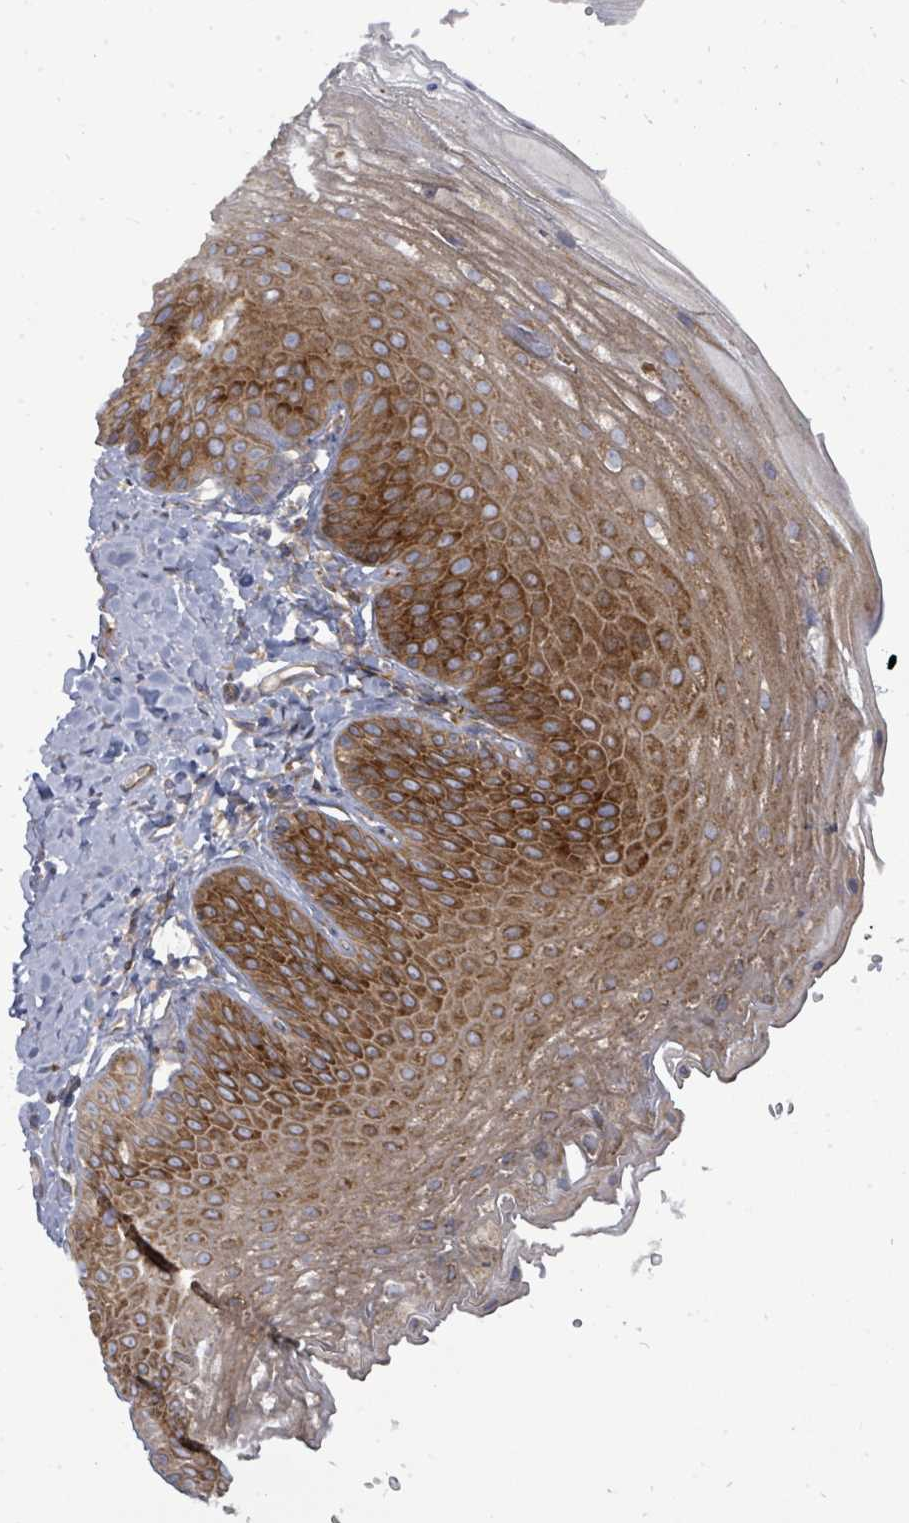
{"staining": {"intensity": "strong", "quantity": ">75%", "location": "cytoplasmic/membranous"}, "tissue": "skin", "cell_type": "Epidermal cells", "image_type": "normal", "snomed": [{"axis": "morphology", "description": "Normal tissue, NOS"}, {"axis": "morphology", "description": "Hemorrhoids"}, {"axis": "morphology", "description": "Inflammation, NOS"}, {"axis": "topography", "description": "Anal"}], "caption": "Immunohistochemical staining of normal human skin shows >75% levels of strong cytoplasmic/membranous protein expression in about >75% of epidermal cells.", "gene": "EIF3CL", "patient": {"sex": "male", "age": 60}}